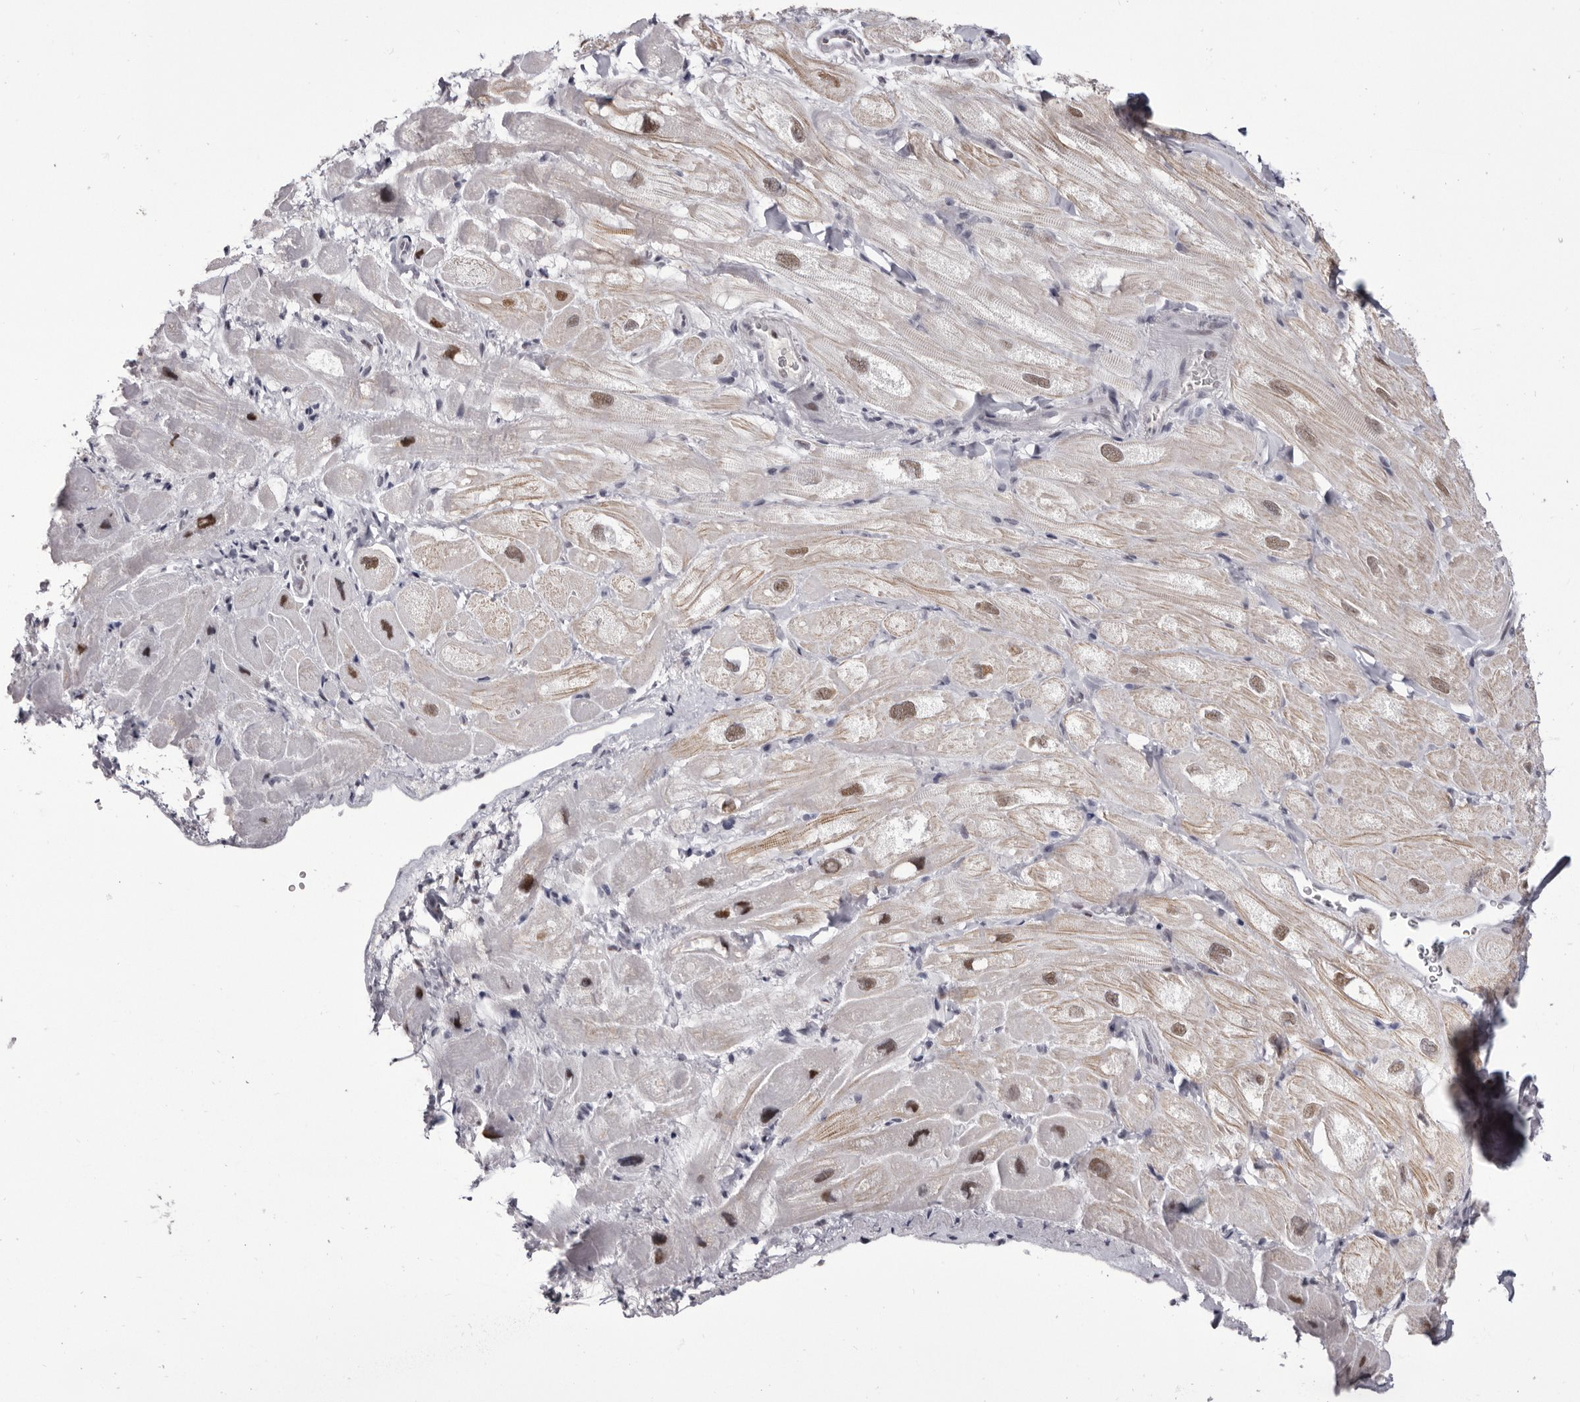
{"staining": {"intensity": "moderate", "quantity": "25%-75%", "location": "cytoplasmic/membranous,nuclear"}, "tissue": "heart muscle", "cell_type": "Cardiomyocytes", "image_type": "normal", "snomed": [{"axis": "morphology", "description": "Normal tissue, NOS"}, {"axis": "topography", "description": "Heart"}], "caption": "An image showing moderate cytoplasmic/membranous,nuclear expression in approximately 25%-75% of cardiomyocytes in unremarkable heart muscle, as visualized by brown immunohistochemical staining.", "gene": "ZNF326", "patient": {"sex": "male", "age": 49}}